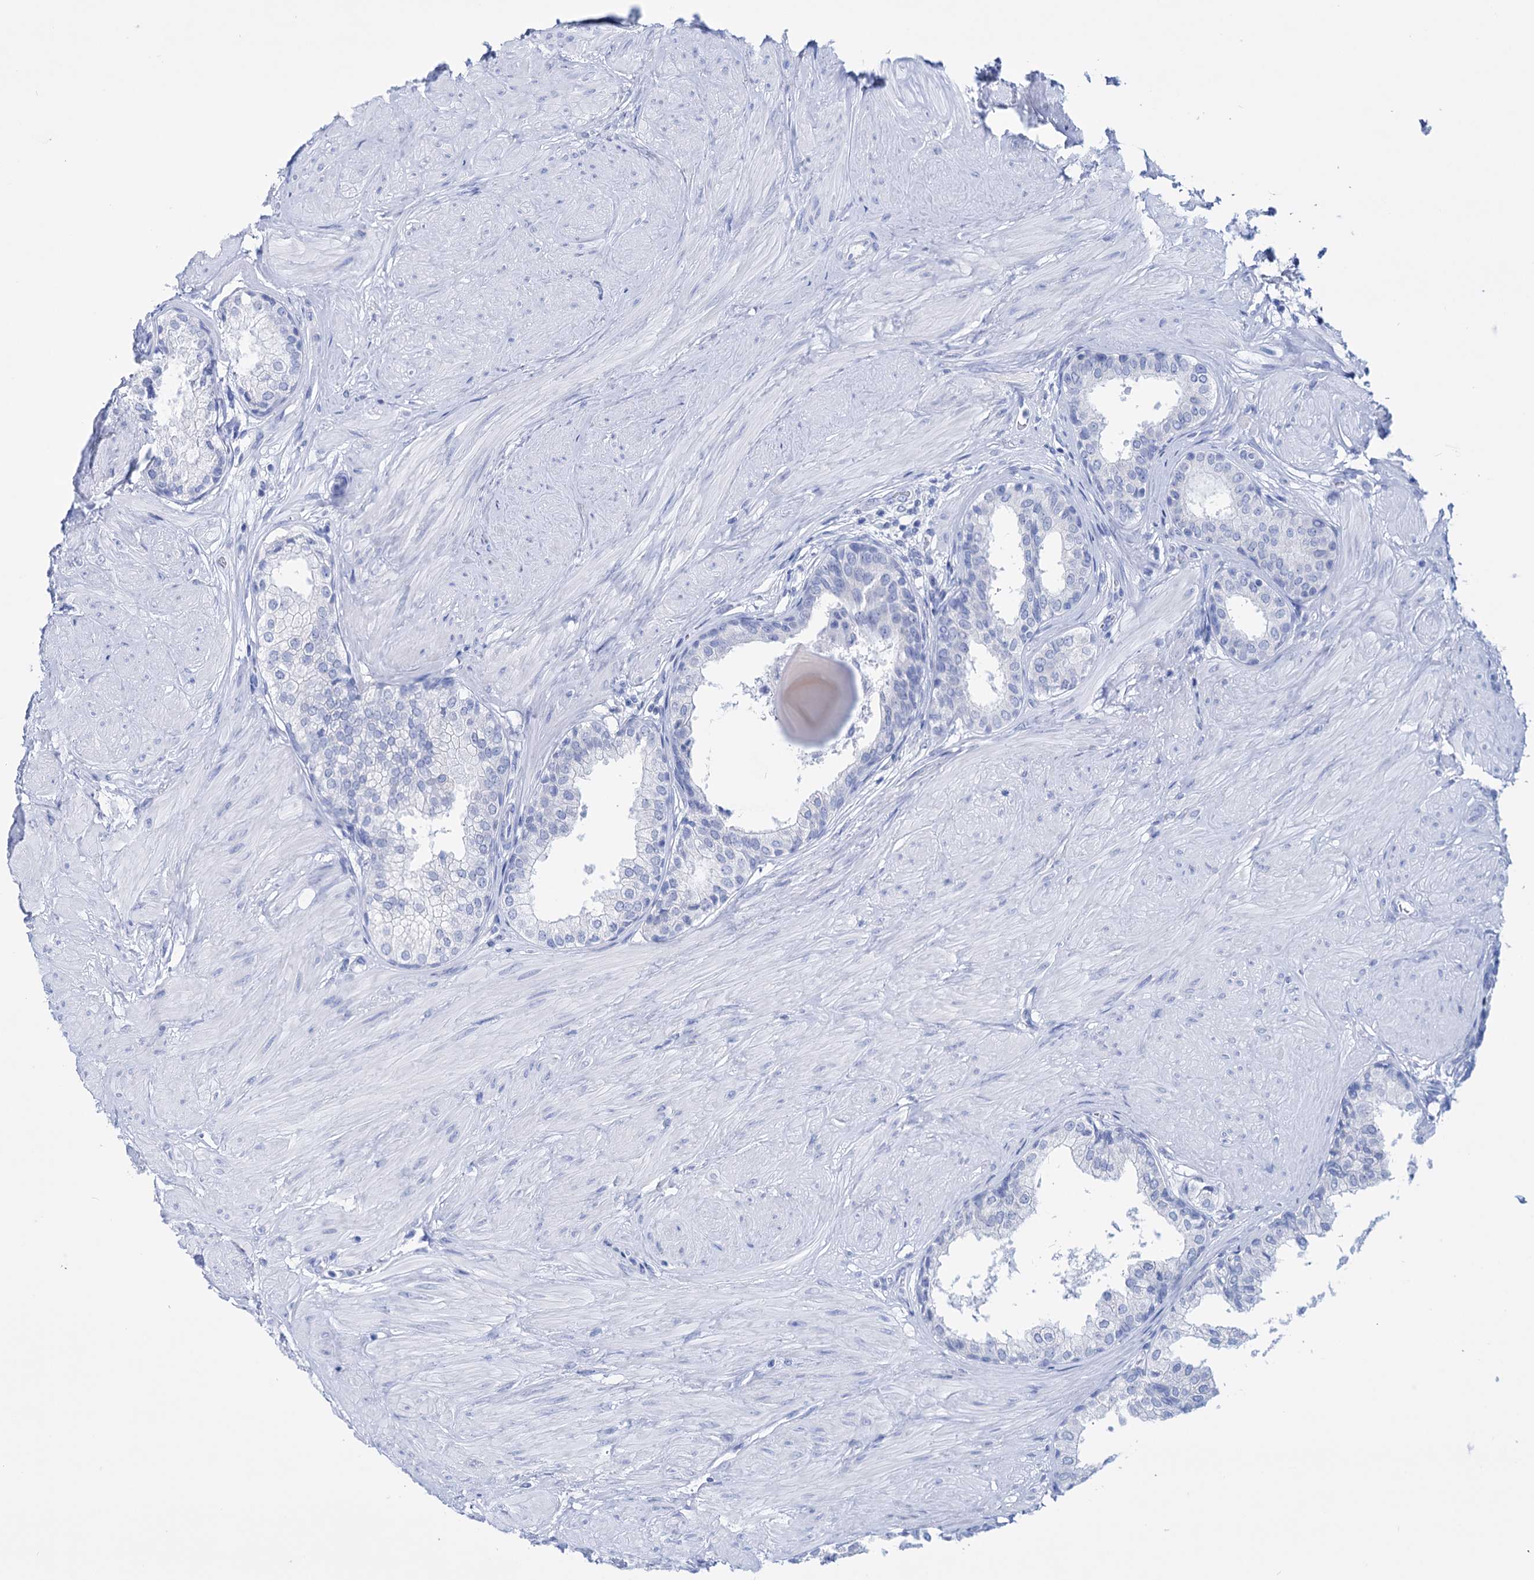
{"staining": {"intensity": "negative", "quantity": "none", "location": "none"}, "tissue": "prostate", "cell_type": "Glandular cells", "image_type": "normal", "snomed": [{"axis": "morphology", "description": "Normal tissue, NOS"}, {"axis": "topography", "description": "Prostate"}], "caption": "A high-resolution photomicrograph shows immunohistochemistry (IHC) staining of unremarkable prostate, which displays no significant positivity in glandular cells.", "gene": "FBXW12", "patient": {"sex": "male", "age": 48}}